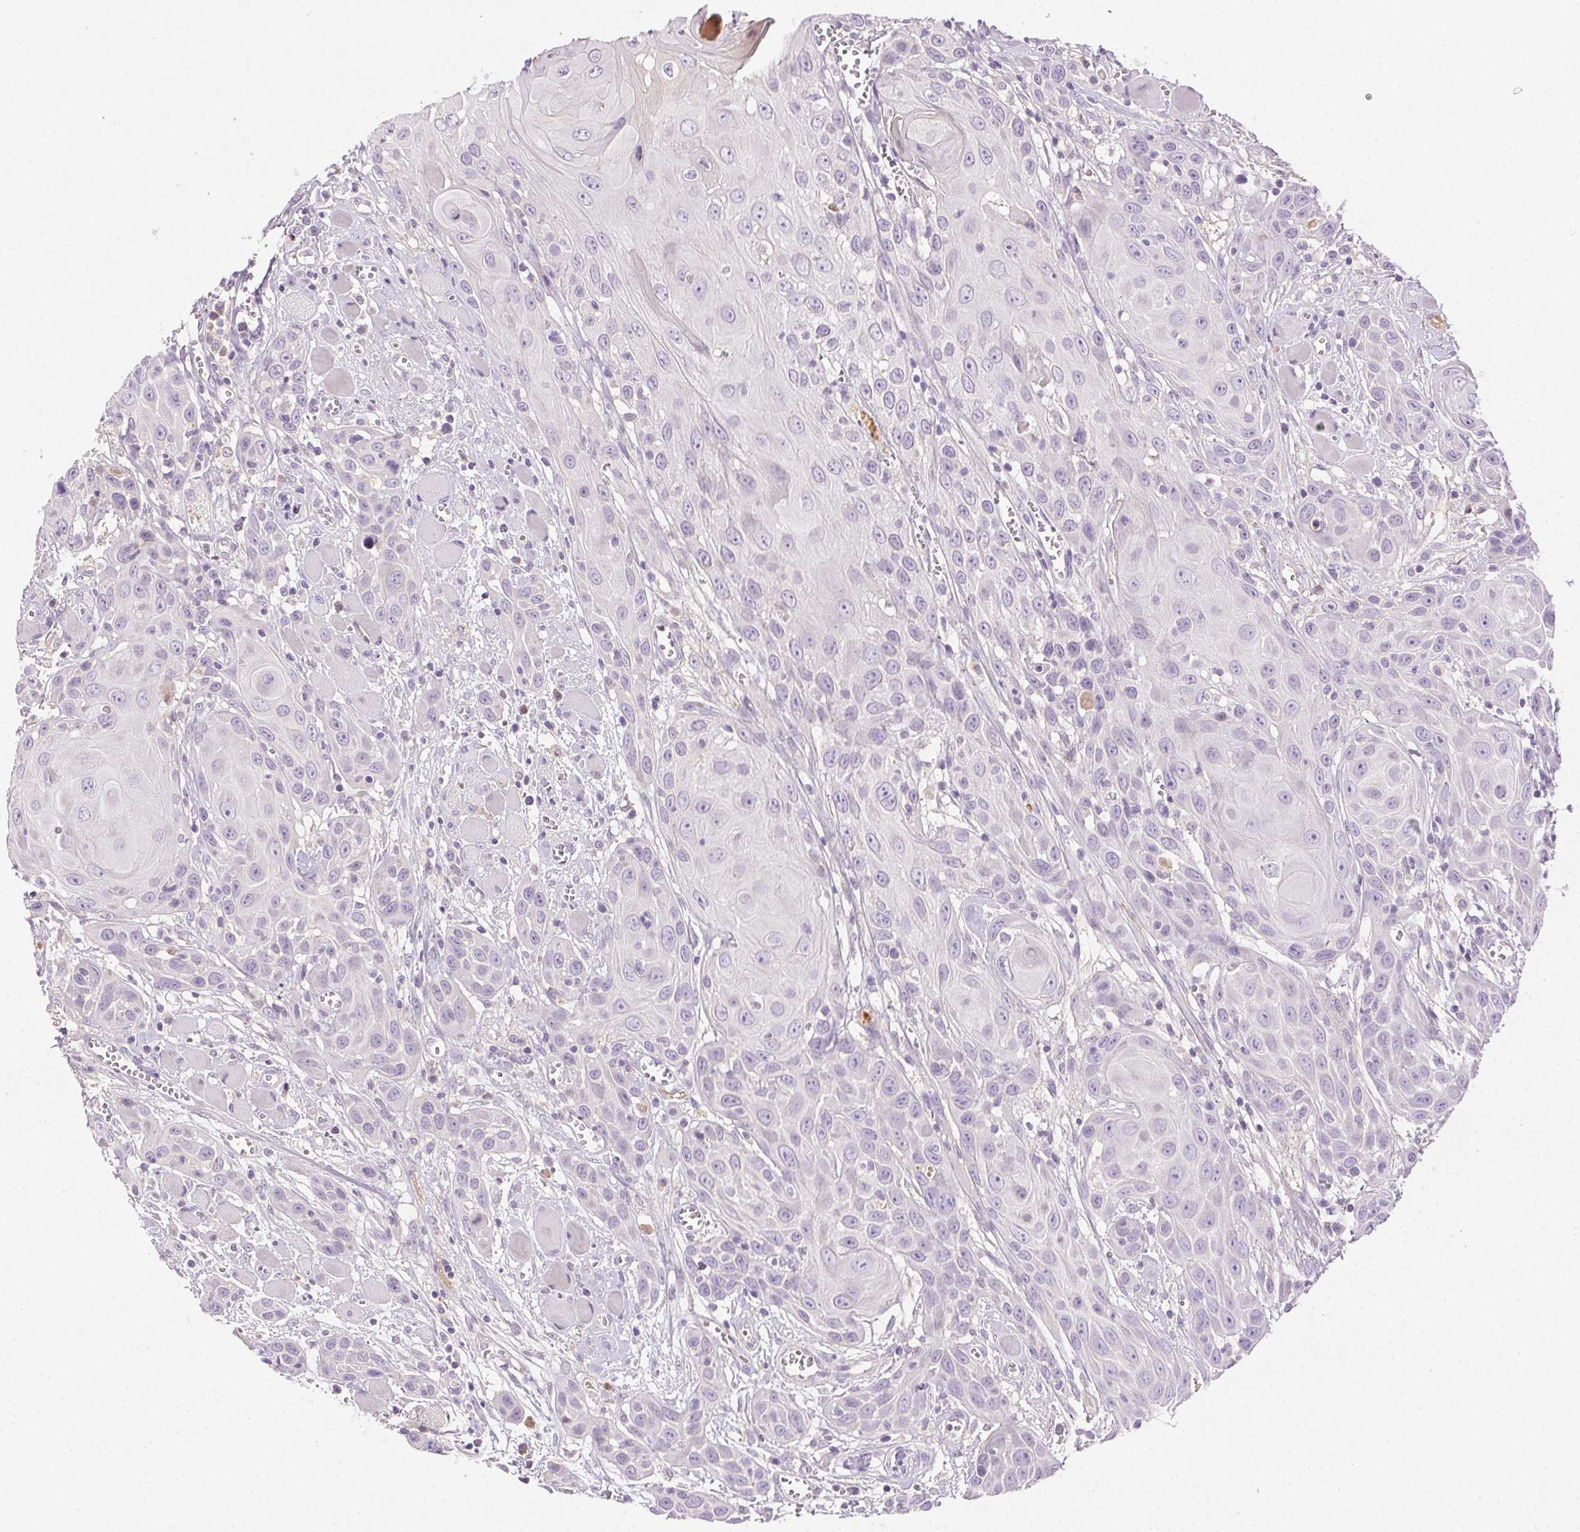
{"staining": {"intensity": "moderate", "quantity": "<25%", "location": "cytoplasmic/membranous"}, "tissue": "head and neck cancer", "cell_type": "Tumor cells", "image_type": "cancer", "snomed": [{"axis": "morphology", "description": "Squamous cell carcinoma, NOS"}, {"axis": "topography", "description": "Head-Neck"}], "caption": "A brown stain labels moderate cytoplasmic/membranous staining of a protein in head and neck cancer (squamous cell carcinoma) tumor cells. Nuclei are stained in blue.", "gene": "BPIFB2", "patient": {"sex": "female", "age": 80}}